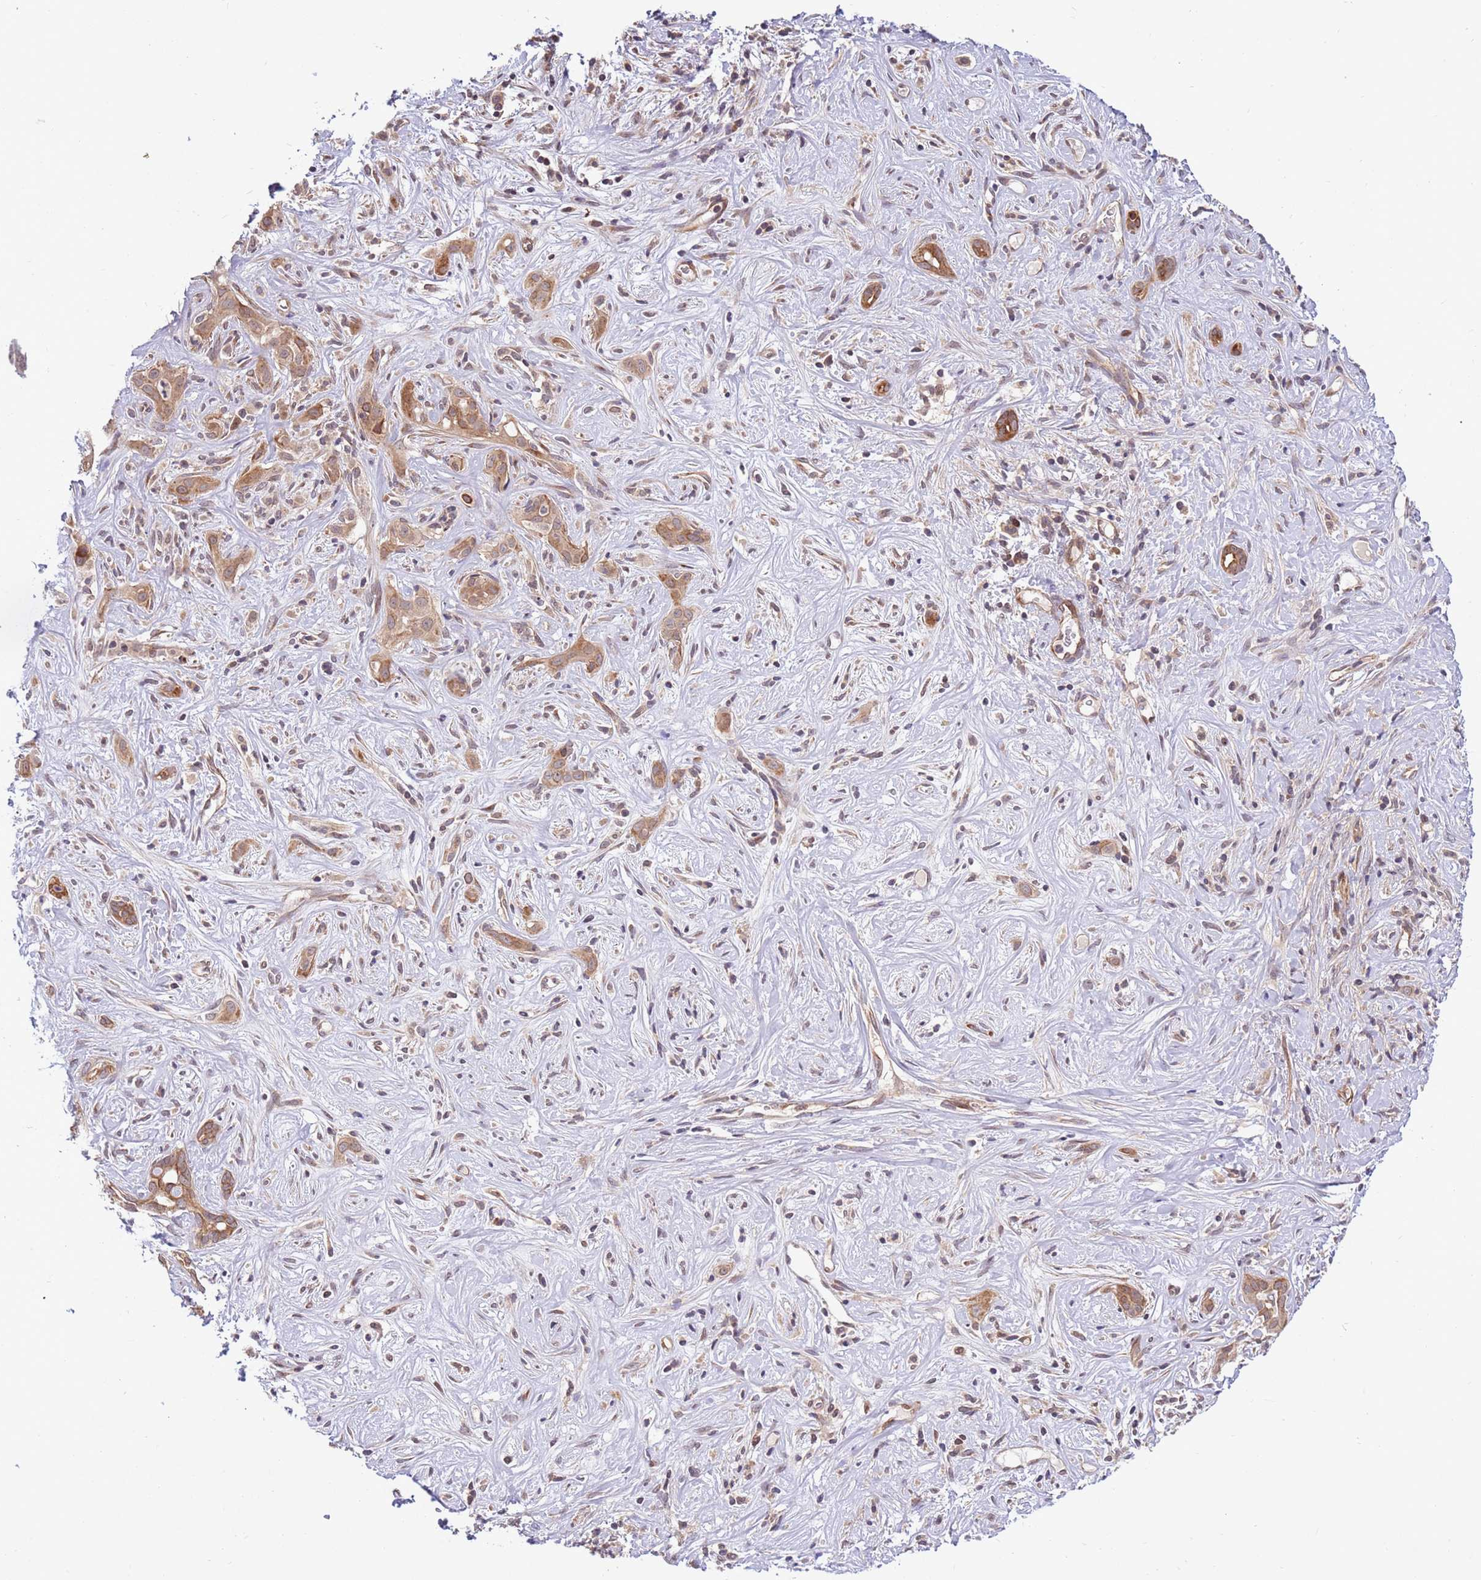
{"staining": {"intensity": "moderate", "quantity": "<25%", "location": "cytoplasmic/membranous"}, "tissue": "liver cancer", "cell_type": "Tumor cells", "image_type": "cancer", "snomed": [{"axis": "morphology", "description": "Cholangiocarcinoma"}, {"axis": "topography", "description": "Liver"}], "caption": "Immunohistochemical staining of cholangiocarcinoma (liver) shows low levels of moderate cytoplasmic/membranous expression in approximately <25% of tumor cells.", "gene": "HAUS3", "patient": {"sex": "male", "age": 67}}